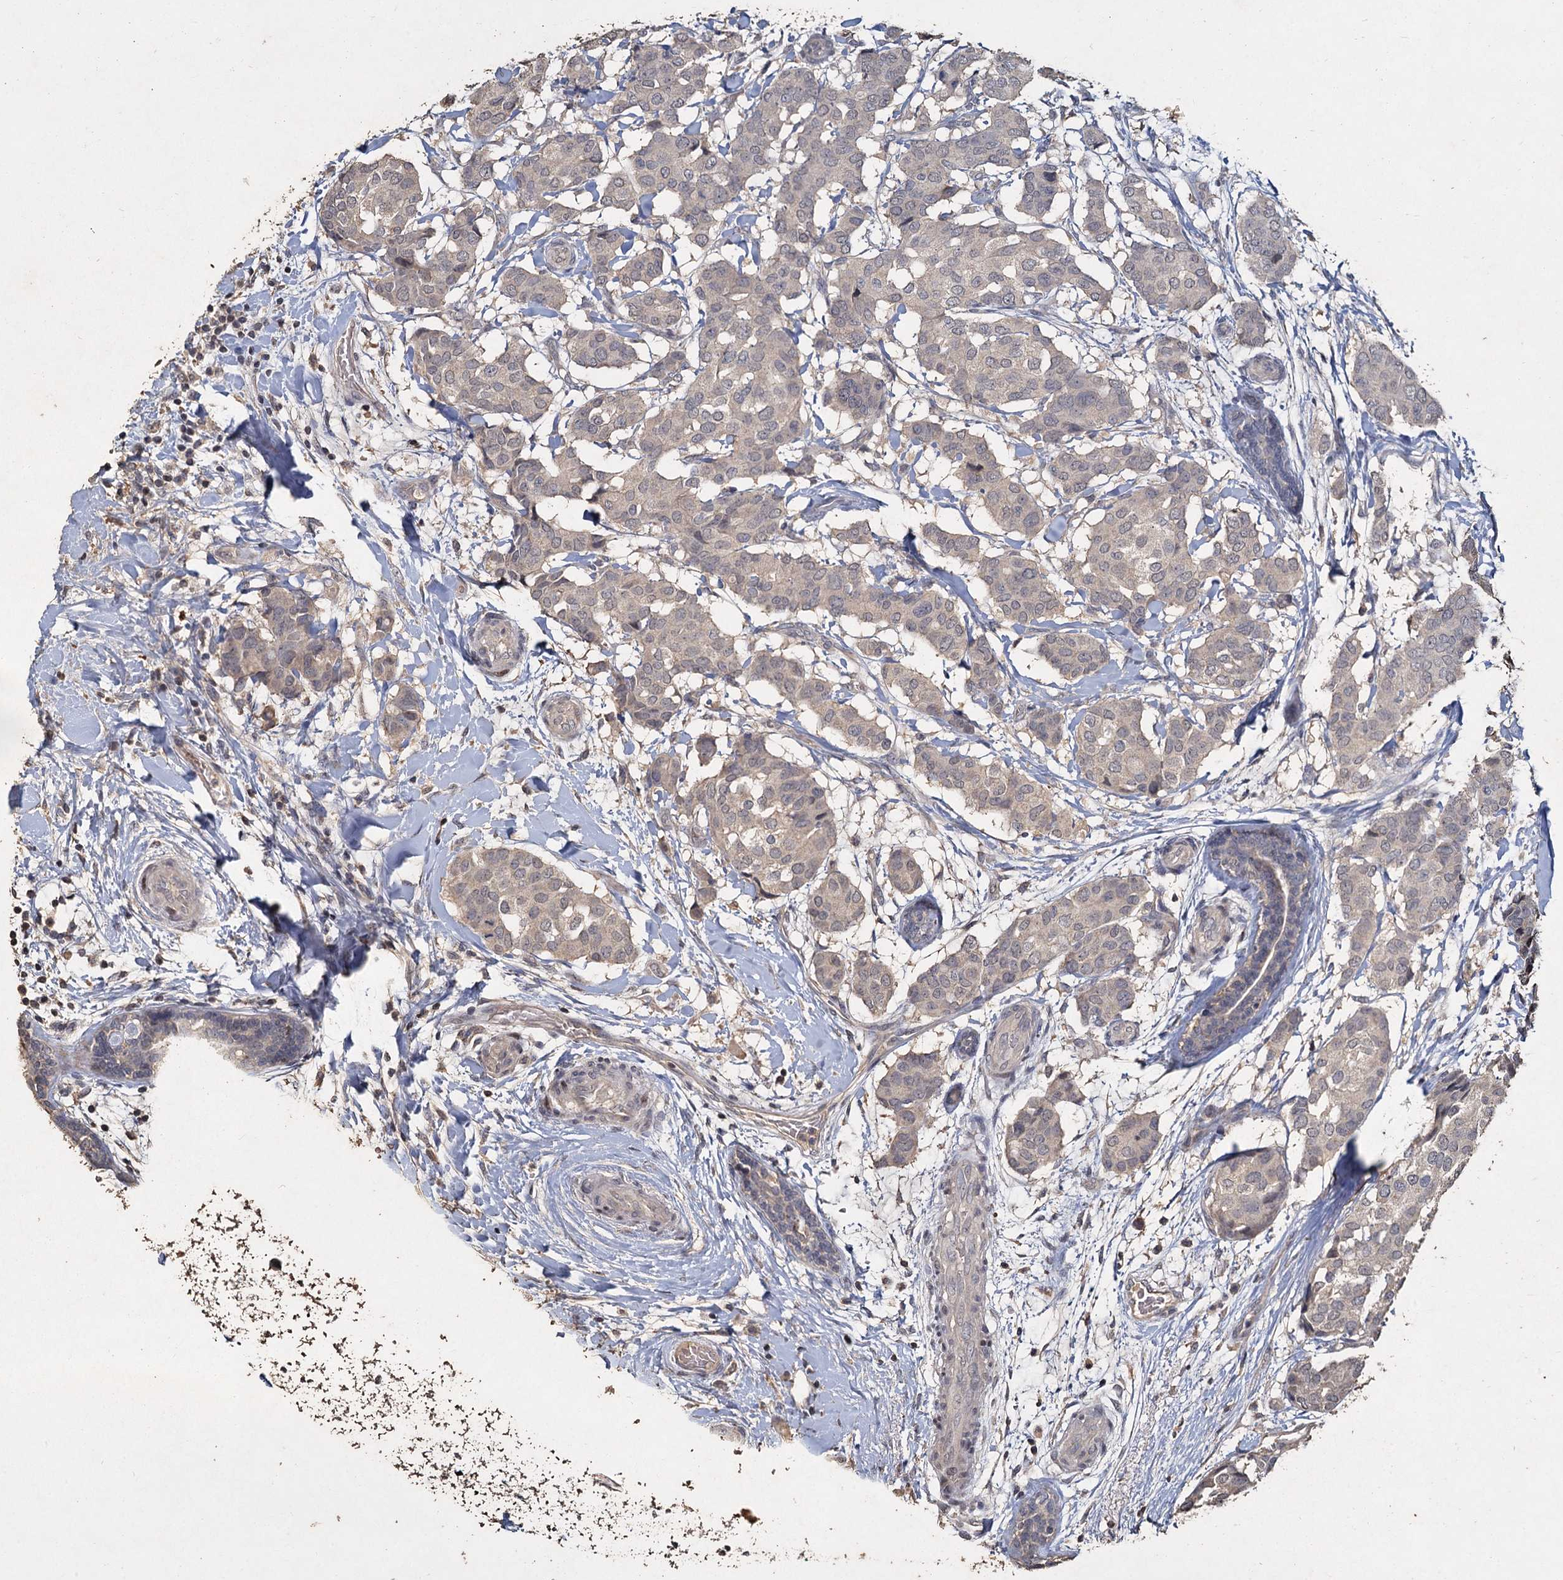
{"staining": {"intensity": "negative", "quantity": "none", "location": "none"}, "tissue": "breast cancer", "cell_type": "Tumor cells", "image_type": "cancer", "snomed": [{"axis": "morphology", "description": "Duct carcinoma"}, {"axis": "topography", "description": "Breast"}], "caption": "Immunohistochemistry (IHC) micrograph of neoplastic tissue: infiltrating ductal carcinoma (breast) stained with DAB (3,3'-diaminobenzidine) exhibits no significant protein staining in tumor cells.", "gene": "CCDC61", "patient": {"sex": "female", "age": 75}}